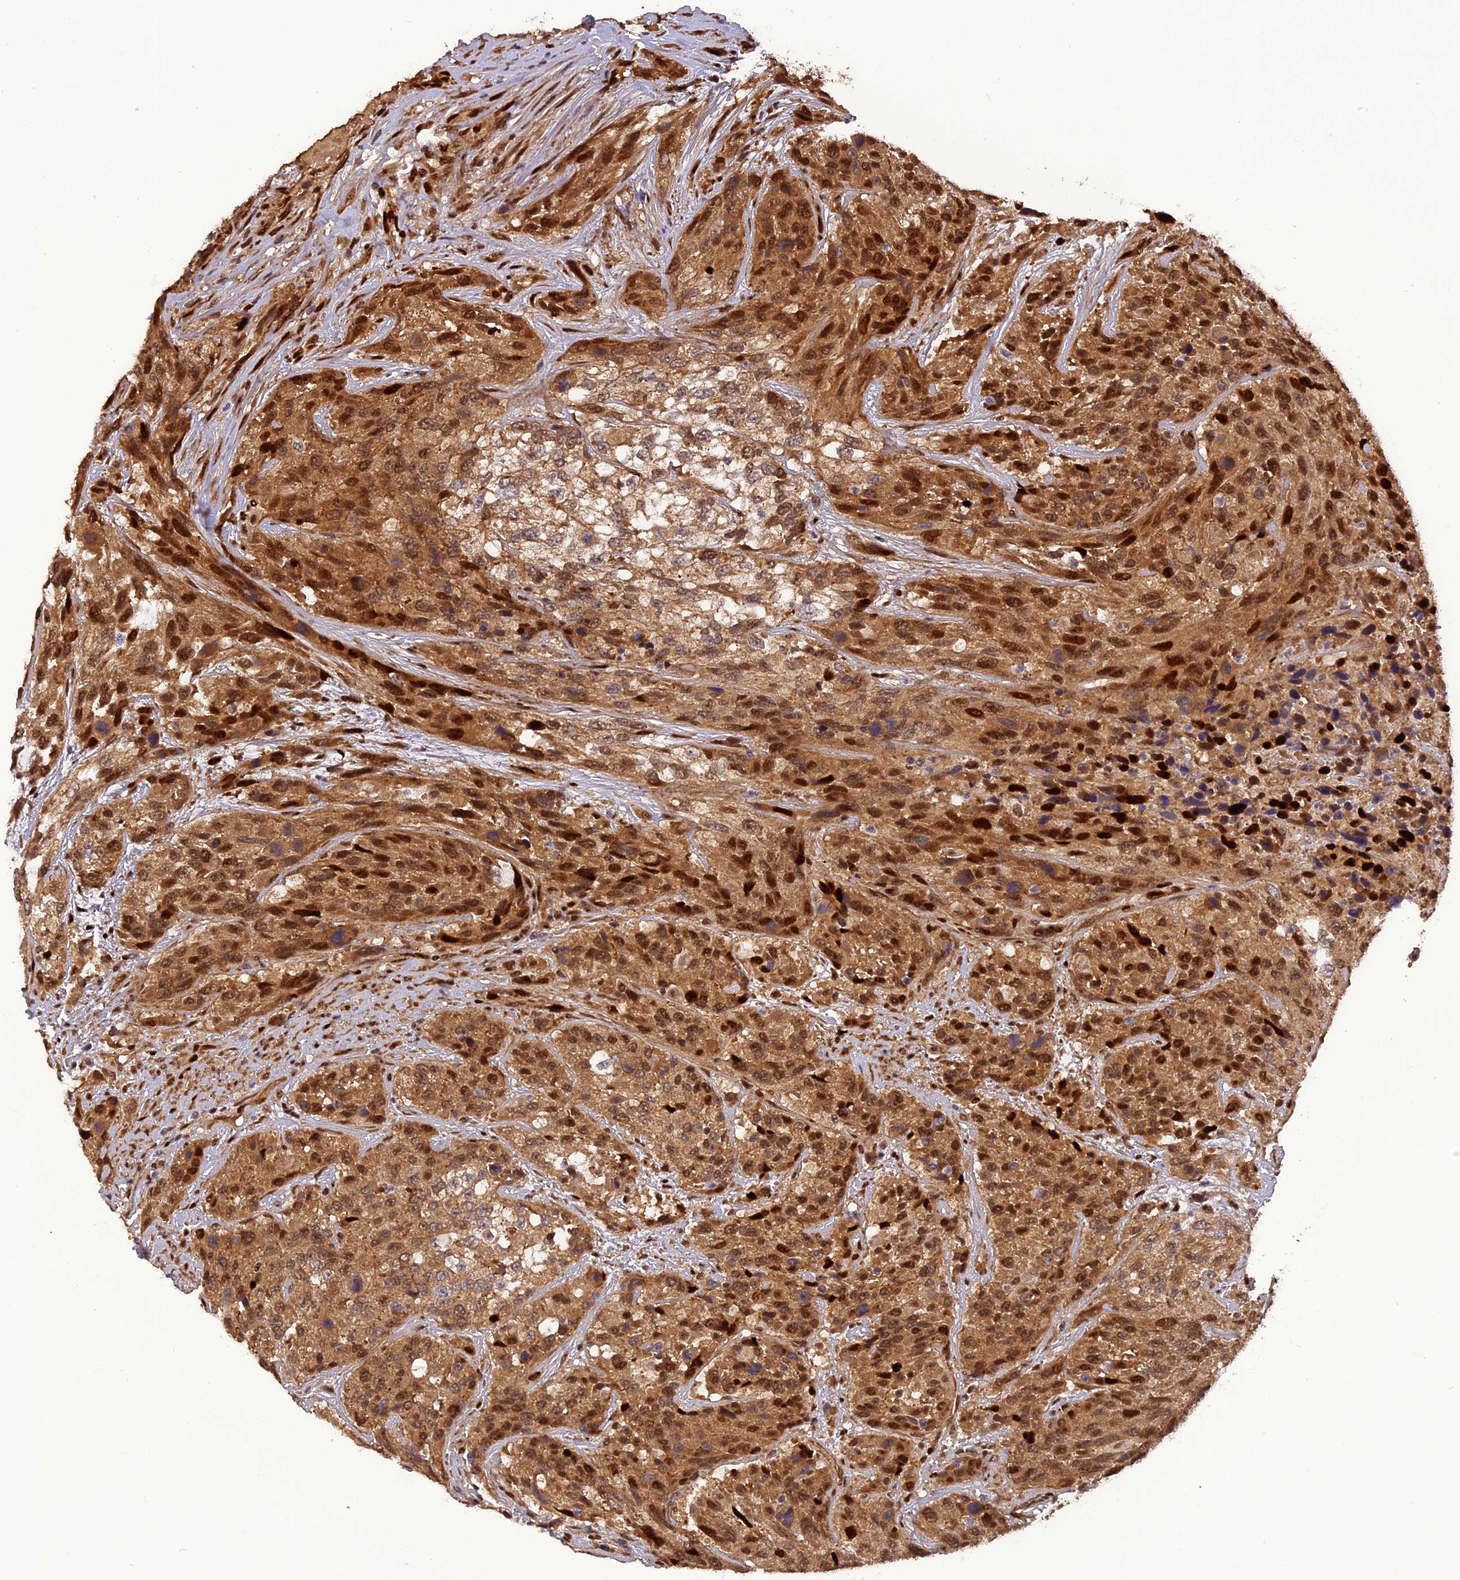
{"staining": {"intensity": "moderate", "quantity": ">75%", "location": "cytoplasmic/membranous,nuclear"}, "tissue": "urothelial cancer", "cell_type": "Tumor cells", "image_type": "cancer", "snomed": [{"axis": "morphology", "description": "Urothelial carcinoma, High grade"}, {"axis": "topography", "description": "Urinary bladder"}], "caption": "Immunohistochemistry micrograph of neoplastic tissue: human urothelial cancer stained using IHC exhibits medium levels of moderate protein expression localized specifically in the cytoplasmic/membranous and nuclear of tumor cells, appearing as a cytoplasmic/membranous and nuclear brown color.", "gene": "MICALL1", "patient": {"sex": "female", "age": 70}}